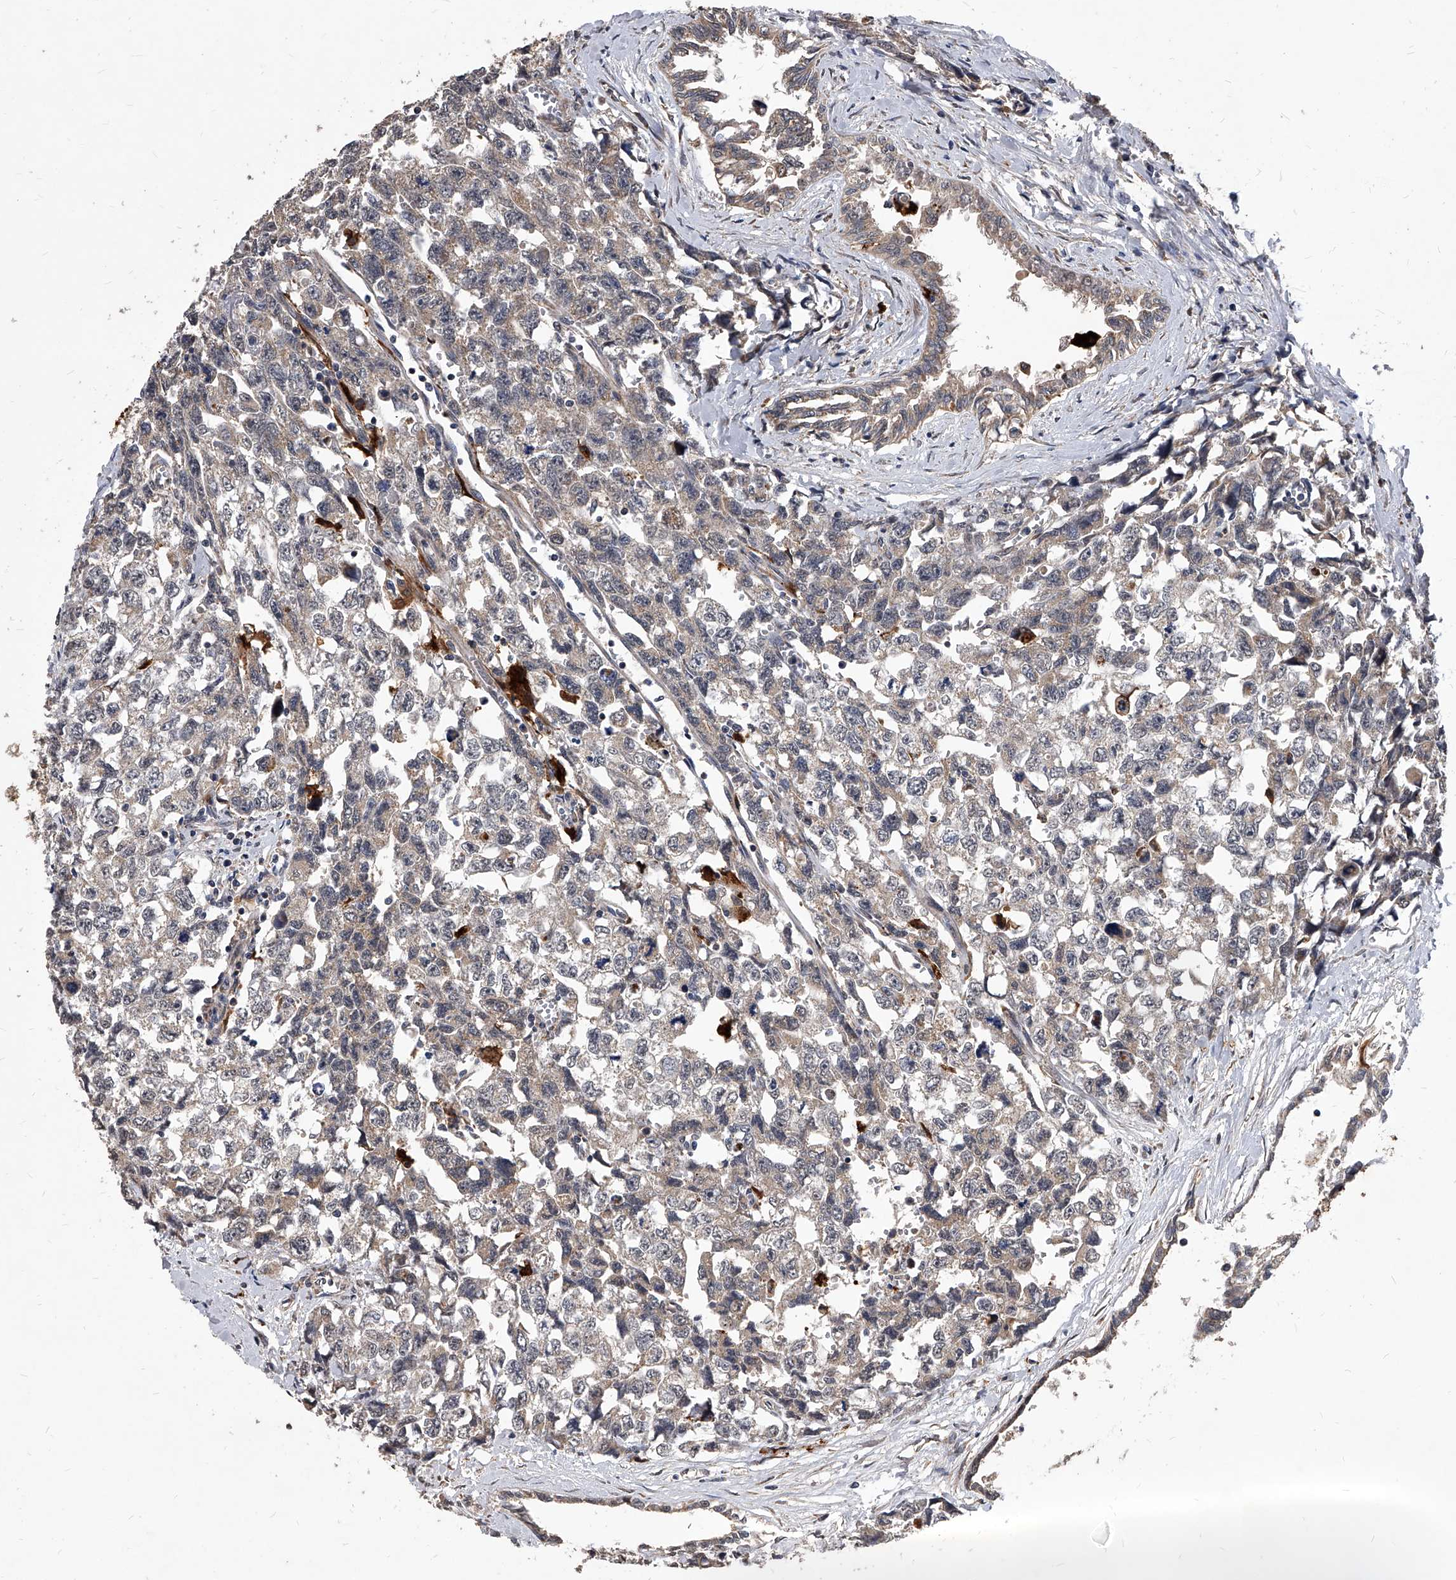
{"staining": {"intensity": "weak", "quantity": "<25%", "location": "cytoplasmic/membranous"}, "tissue": "testis cancer", "cell_type": "Tumor cells", "image_type": "cancer", "snomed": [{"axis": "morphology", "description": "Carcinoma, Embryonal, NOS"}, {"axis": "topography", "description": "Testis"}], "caption": "Protein analysis of embryonal carcinoma (testis) exhibits no significant staining in tumor cells.", "gene": "SOBP", "patient": {"sex": "male", "age": 31}}